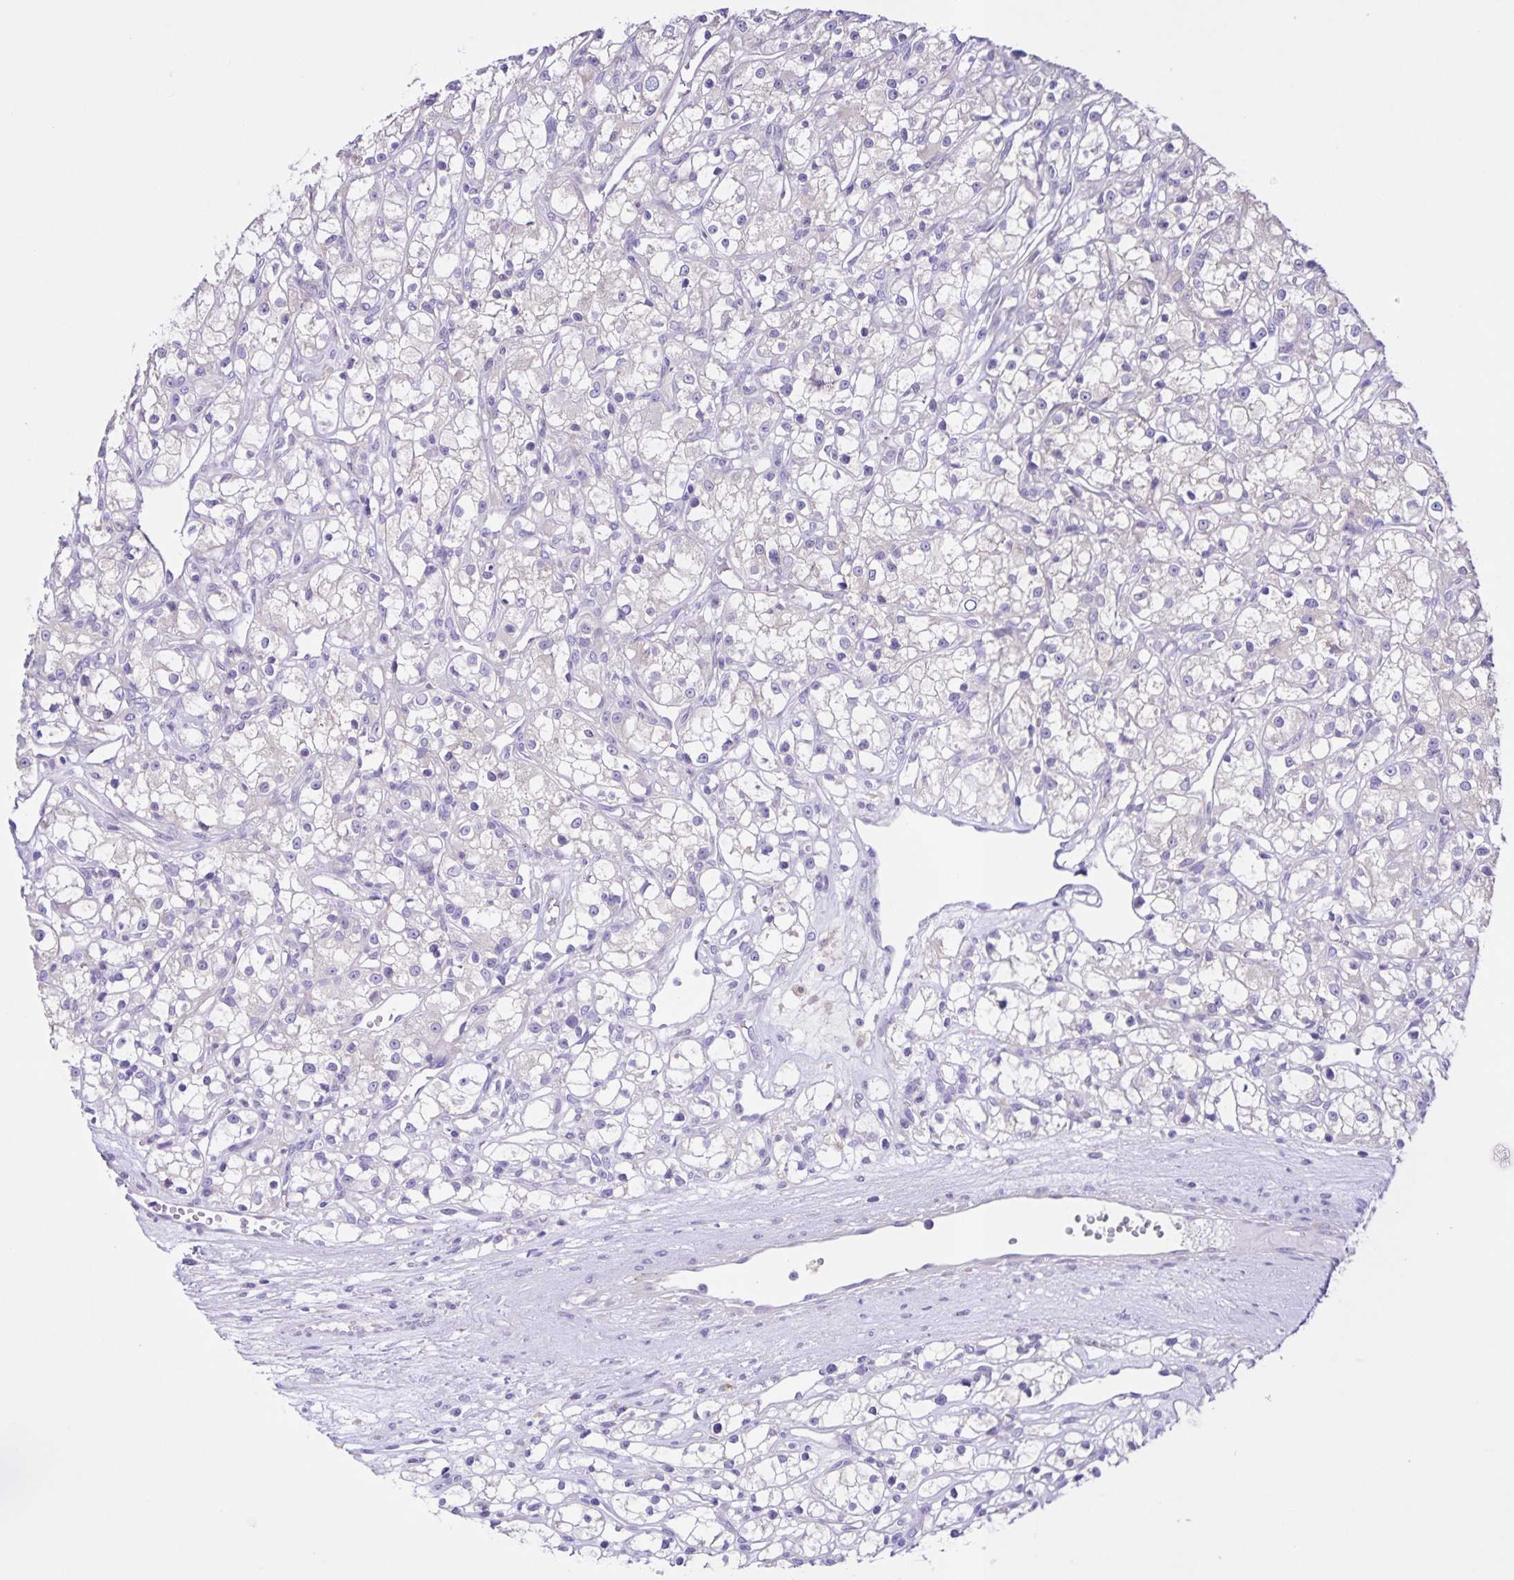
{"staining": {"intensity": "negative", "quantity": "none", "location": "none"}, "tissue": "renal cancer", "cell_type": "Tumor cells", "image_type": "cancer", "snomed": [{"axis": "morphology", "description": "Adenocarcinoma, NOS"}, {"axis": "topography", "description": "Kidney"}], "caption": "An immunohistochemistry image of renal cancer is shown. There is no staining in tumor cells of renal cancer.", "gene": "BOLL", "patient": {"sex": "female", "age": 59}}